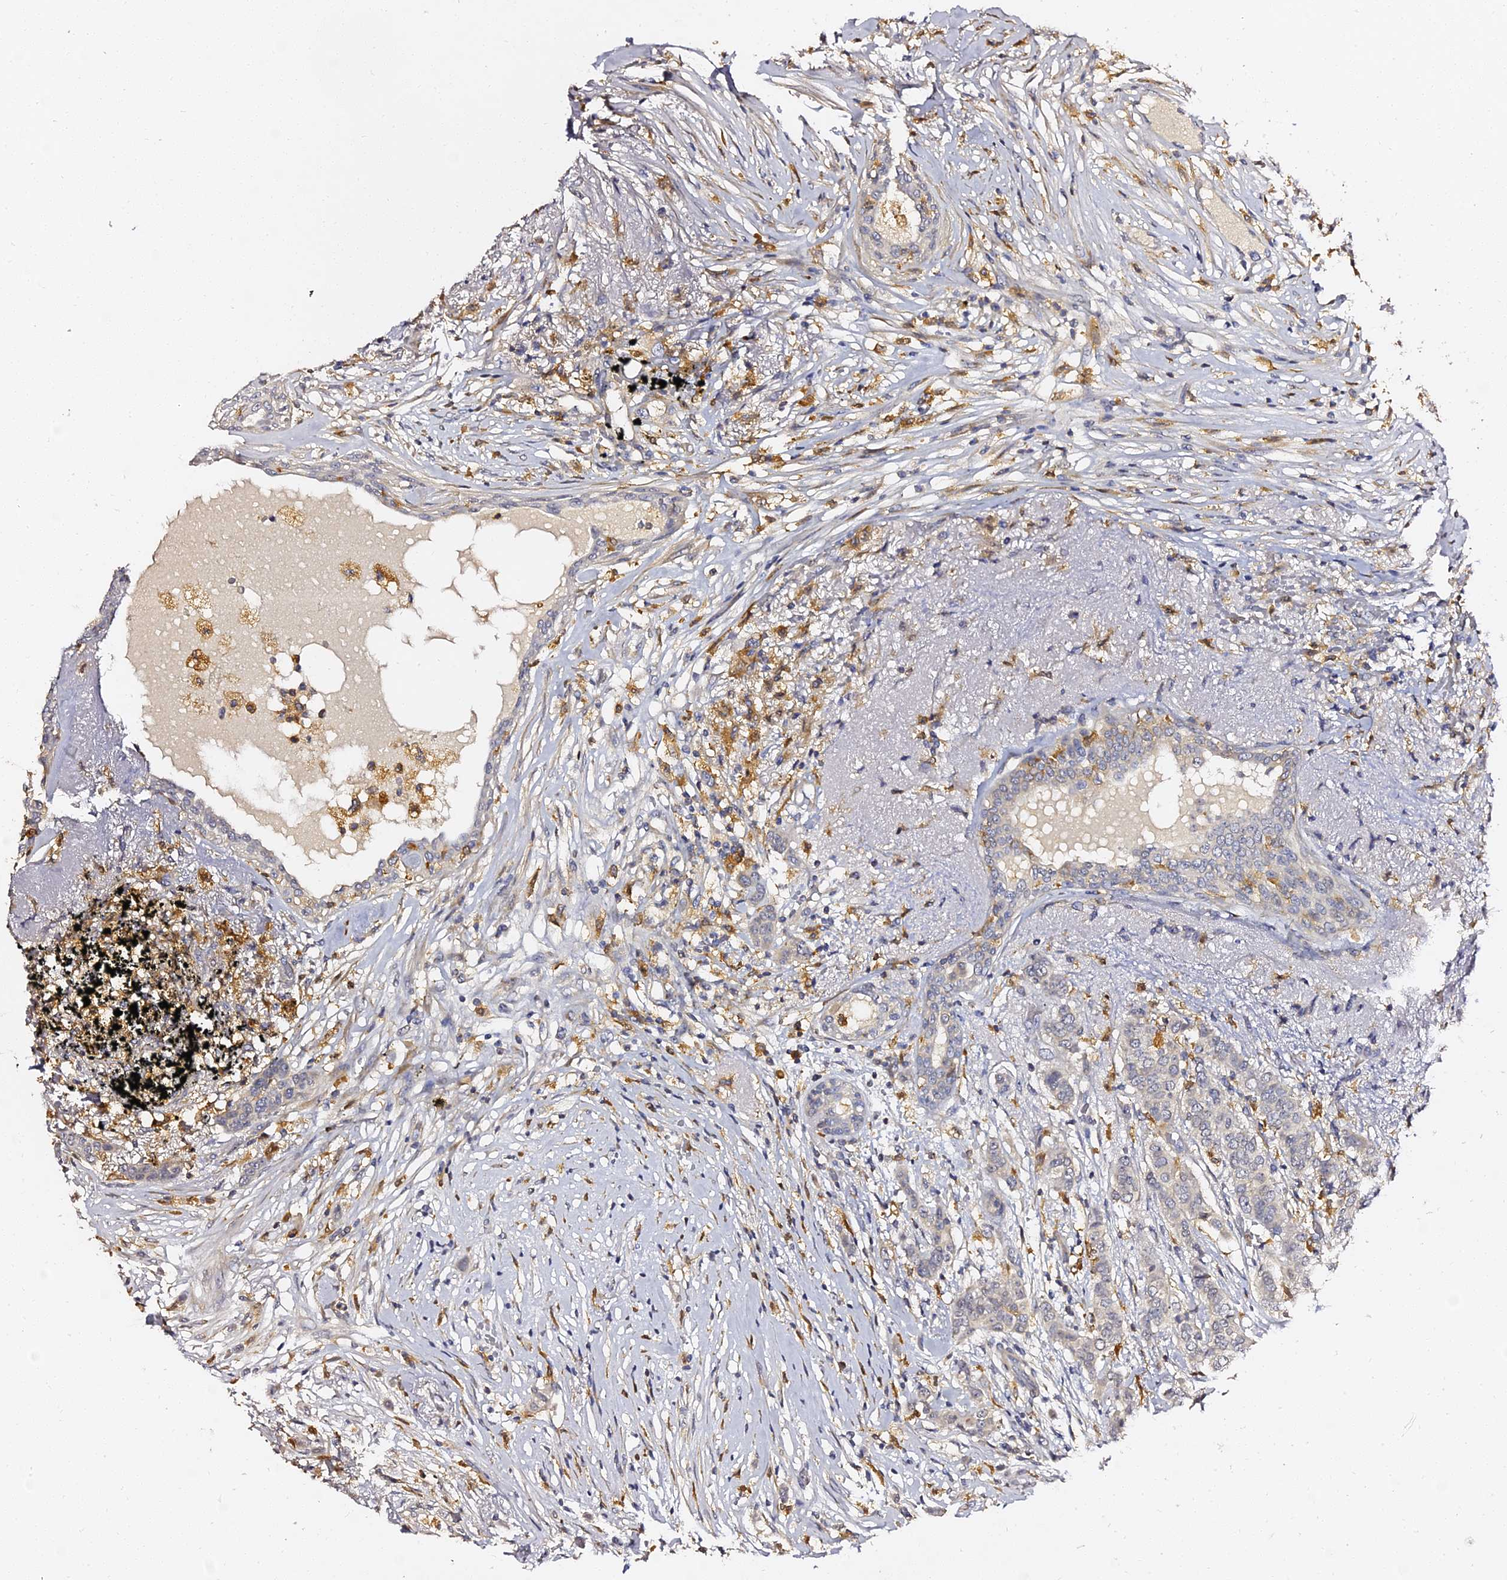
{"staining": {"intensity": "negative", "quantity": "none", "location": "none"}, "tissue": "breast cancer", "cell_type": "Tumor cells", "image_type": "cancer", "snomed": [{"axis": "morphology", "description": "Lobular carcinoma"}, {"axis": "topography", "description": "Breast"}], "caption": "A photomicrograph of human breast cancer is negative for staining in tumor cells.", "gene": "IL4I1", "patient": {"sex": "female", "age": 51}}